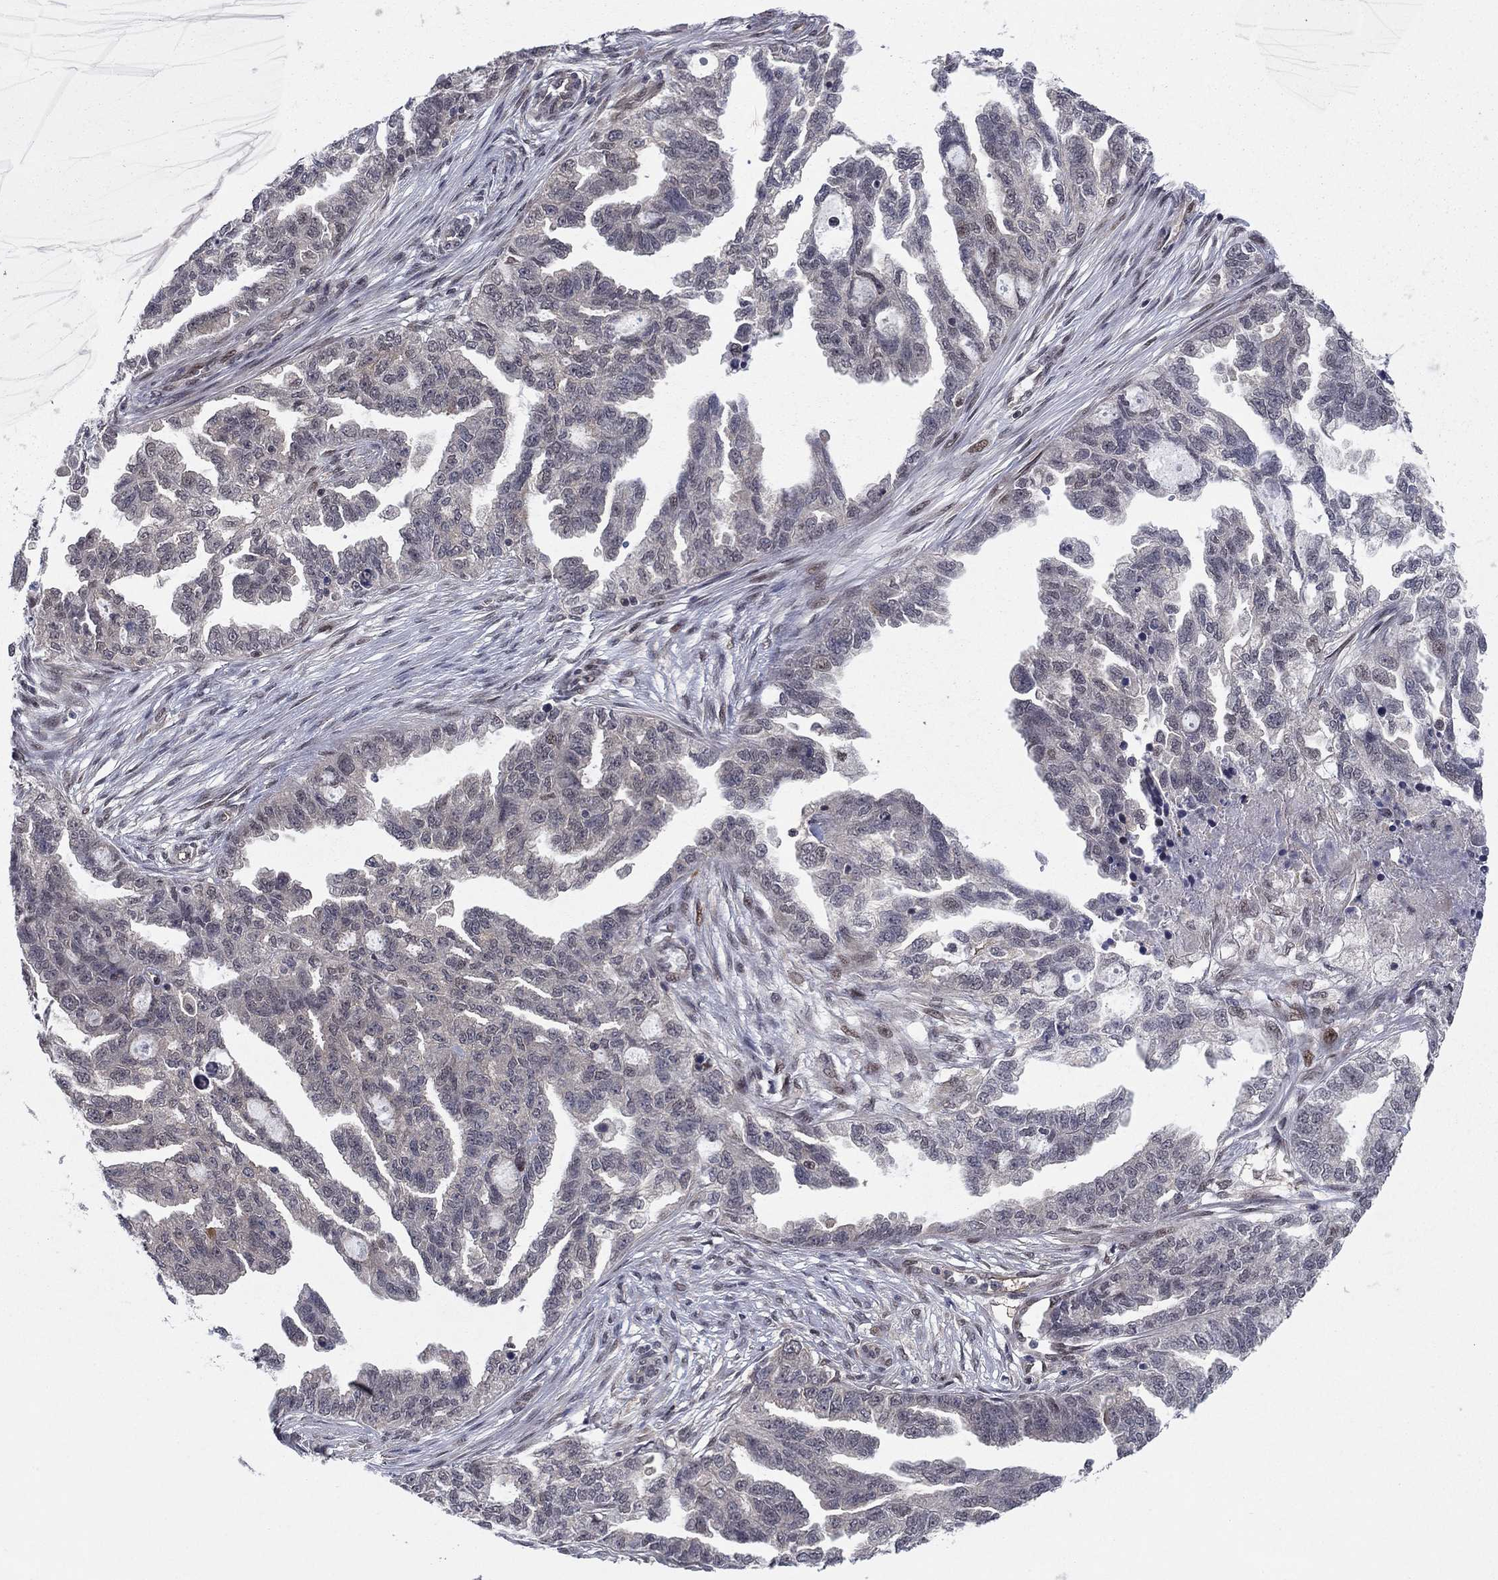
{"staining": {"intensity": "moderate", "quantity": "<25%", "location": "cytoplasmic/membranous"}, "tissue": "ovarian cancer", "cell_type": "Tumor cells", "image_type": "cancer", "snomed": [{"axis": "morphology", "description": "Cystadenocarcinoma, serous, NOS"}, {"axis": "topography", "description": "Ovary"}], "caption": "A brown stain shows moderate cytoplasmic/membranous staining of a protein in ovarian cancer tumor cells.", "gene": "PSMC1", "patient": {"sex": "female", "age": 51}}